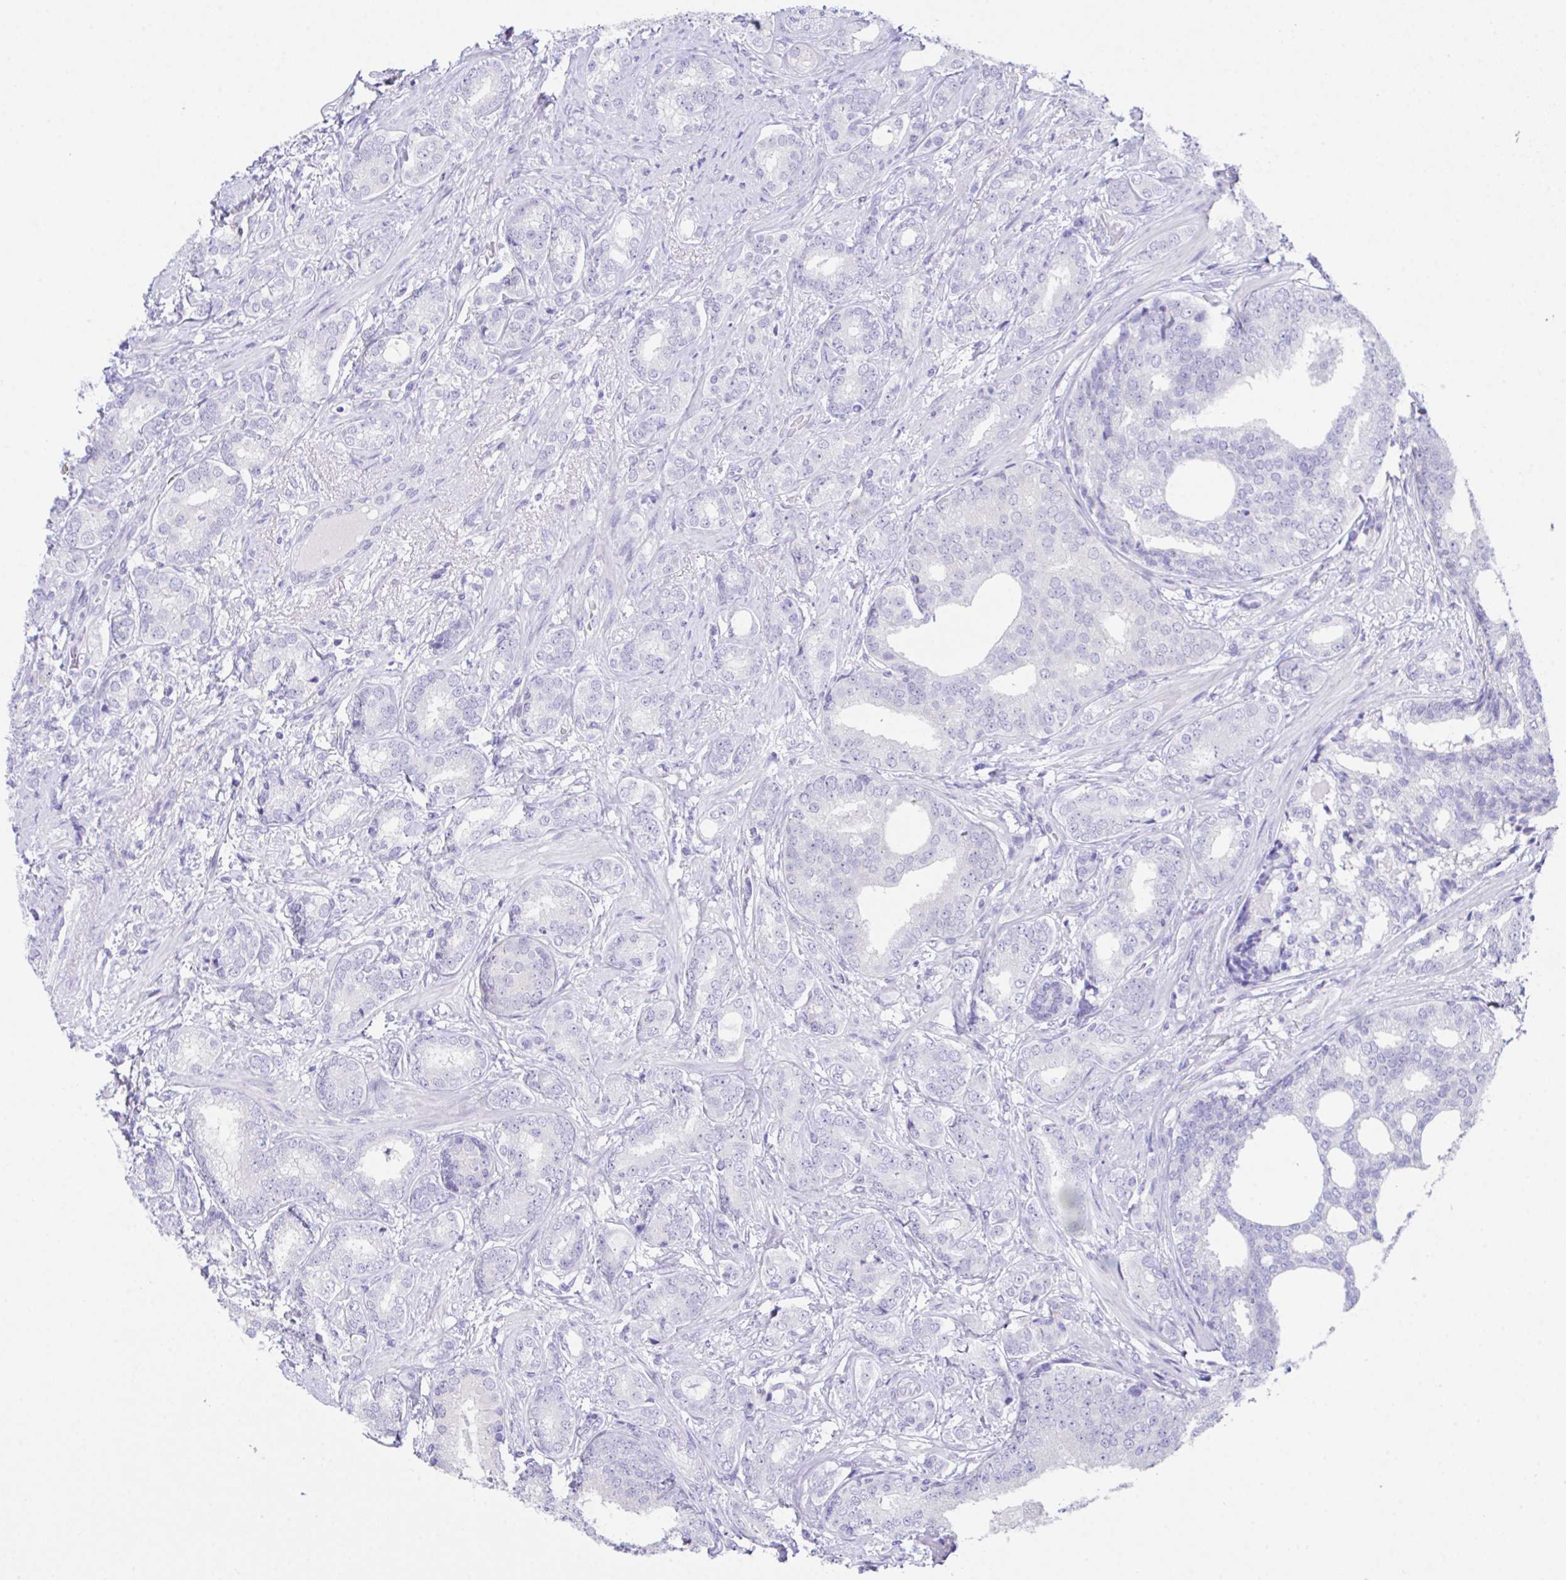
{"staining": {"intensity": "negative", "quantity": "none", "location": "none"}, "tissue": "prostate cancer", "cell_type": "Tumor cells", "image_type": "cancer", "snomed": [{"axis": "morphology", "description": "Adenocarcinoma, High grade"}, {"axis": "topography", "description": "Prostate"}], "caption": "There is no significant expression in tumor cells of prostate high-grade adenocarcinoma.", "gene": "HACD4", "patient": {"sex": "male", "age": 62}}